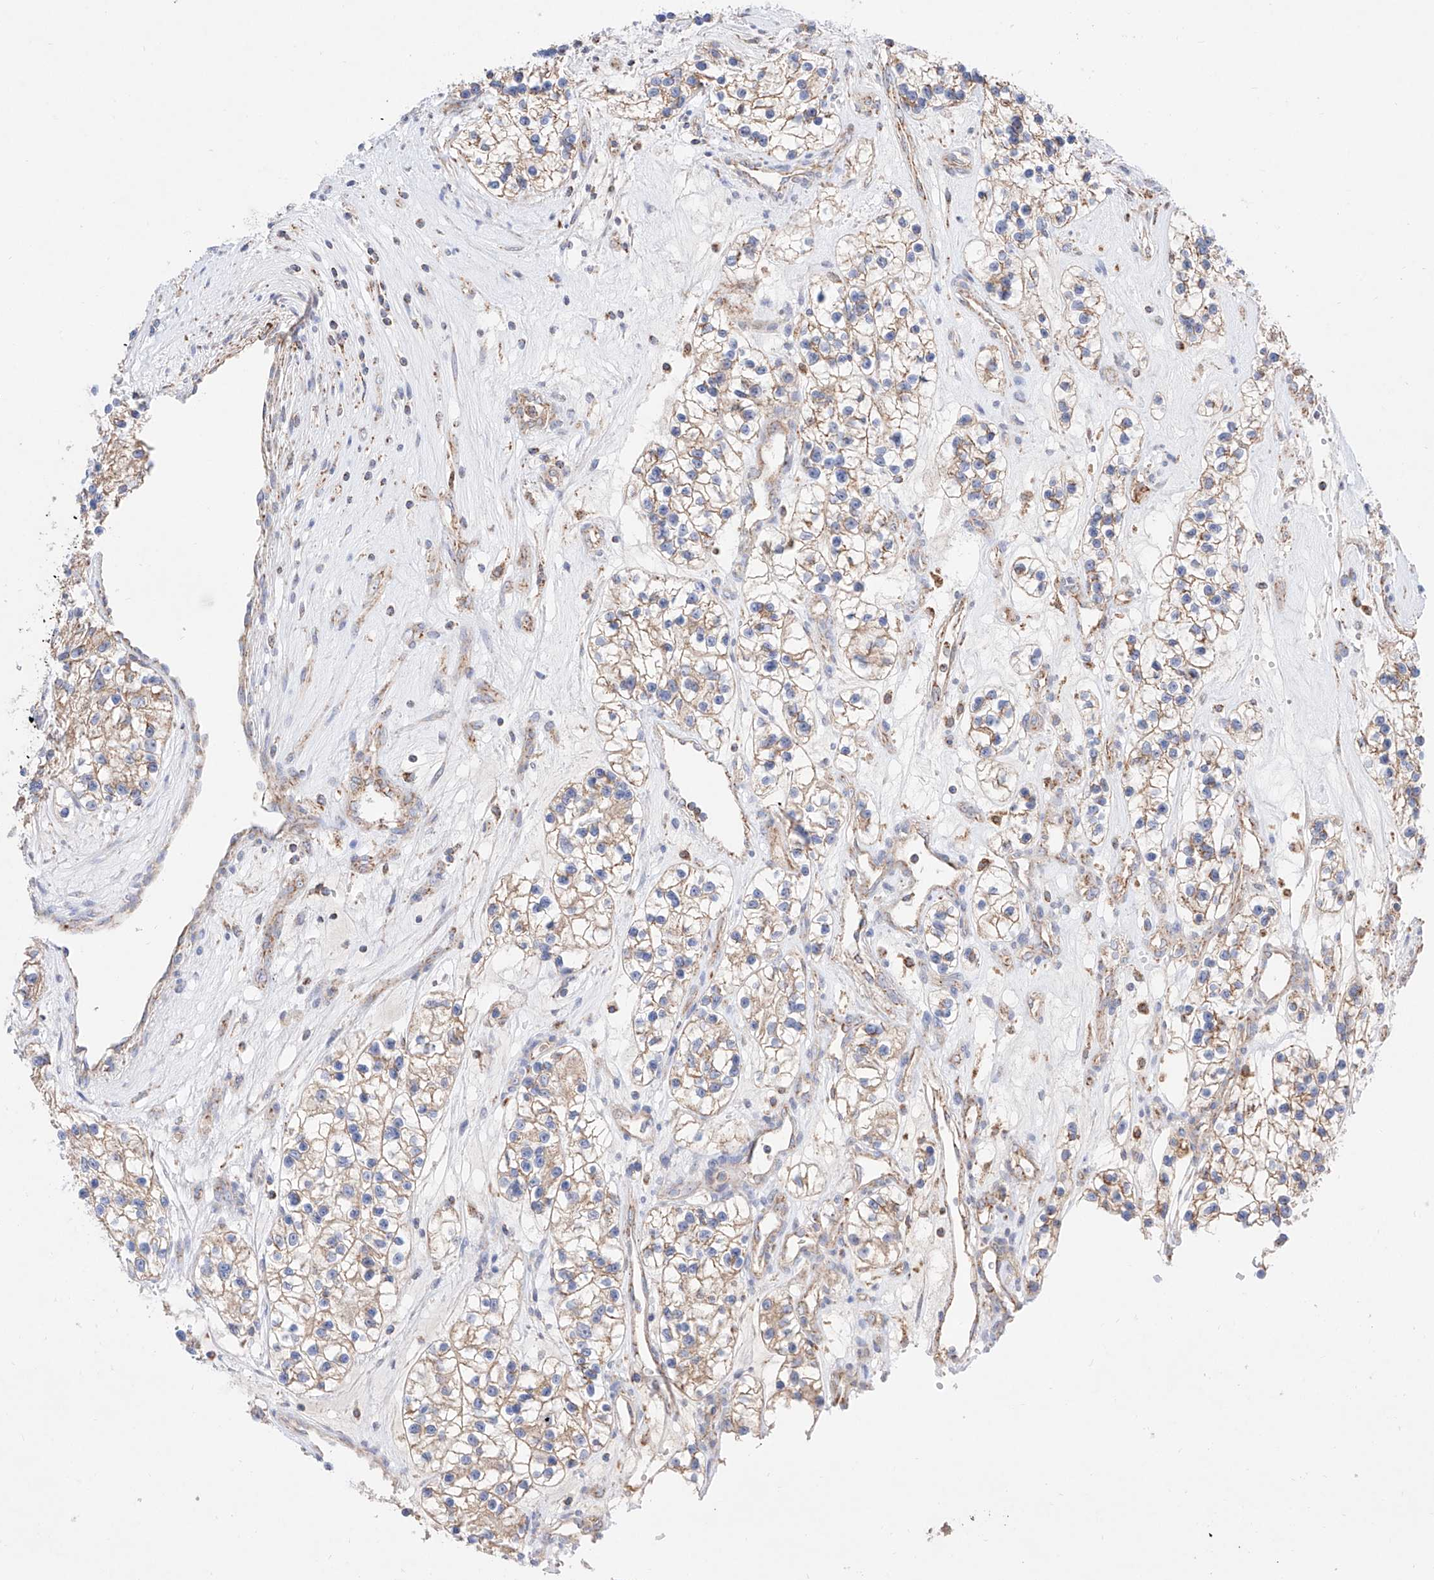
{"staining": {"intensity": "weak", "quantity": ">75%", "location": "cytoplasmic/membranous"}, "tissue": "renal cancer", "cell_type": "Tumor cells", "image_type": "cancer", "snomed": [{"axis": "morphology", "description": "Adenocarcinoma, NOS"}, {"axis": "topography", "description": "Kidney"}], "caption": "IHC image of human renal cancer stained for a protein (brown), which reveals low levels of weak cytoplasmic/membranous staining in about >75% of tumor cells.", "gene": "KTI12", "patient": {"sex": "female", "age": 57}}